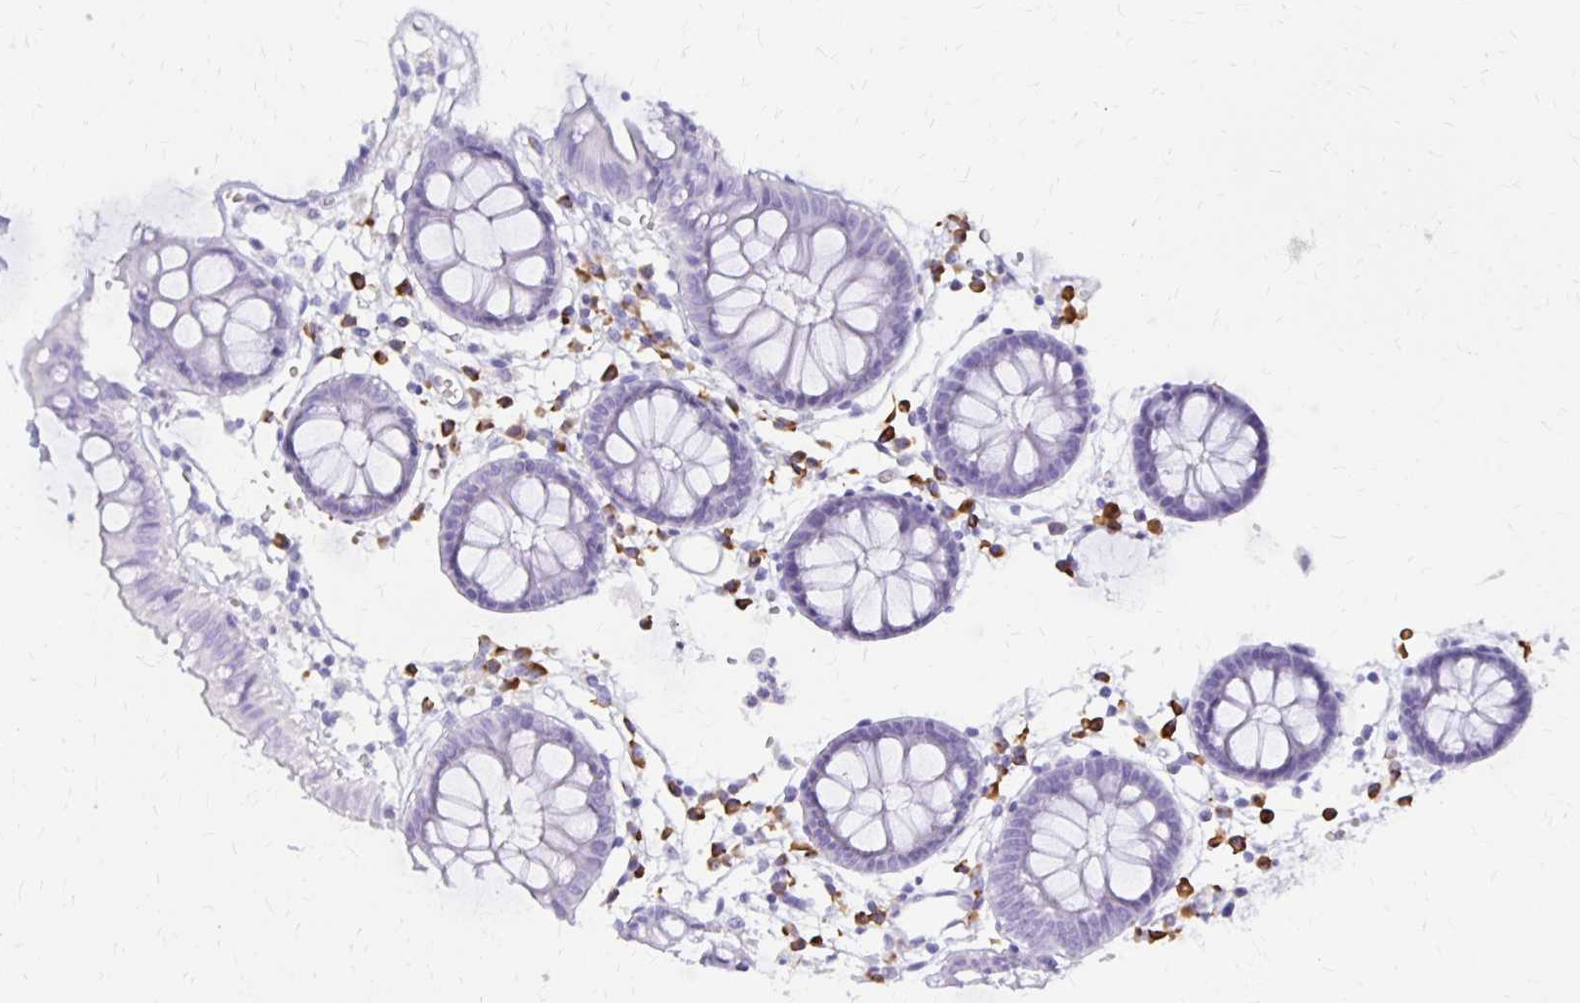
{"staining": {"intensity": "negative", "quantity": "none", "location": "none"}, "tissue": "colon", "cell_type": "Endothelial cells", "image_type": "normal", "snomed": [{"axis": "morphology", "description": "Normal tissue, NOS"}, {"axis": "topography", "description": "Colon"}], "caption": "This is an IHC photomicrograph of unremarkable colon. There is no staining in endothelial cells.", "gene": "FNTB", "patient": {"sex": "female", "age": 84}}